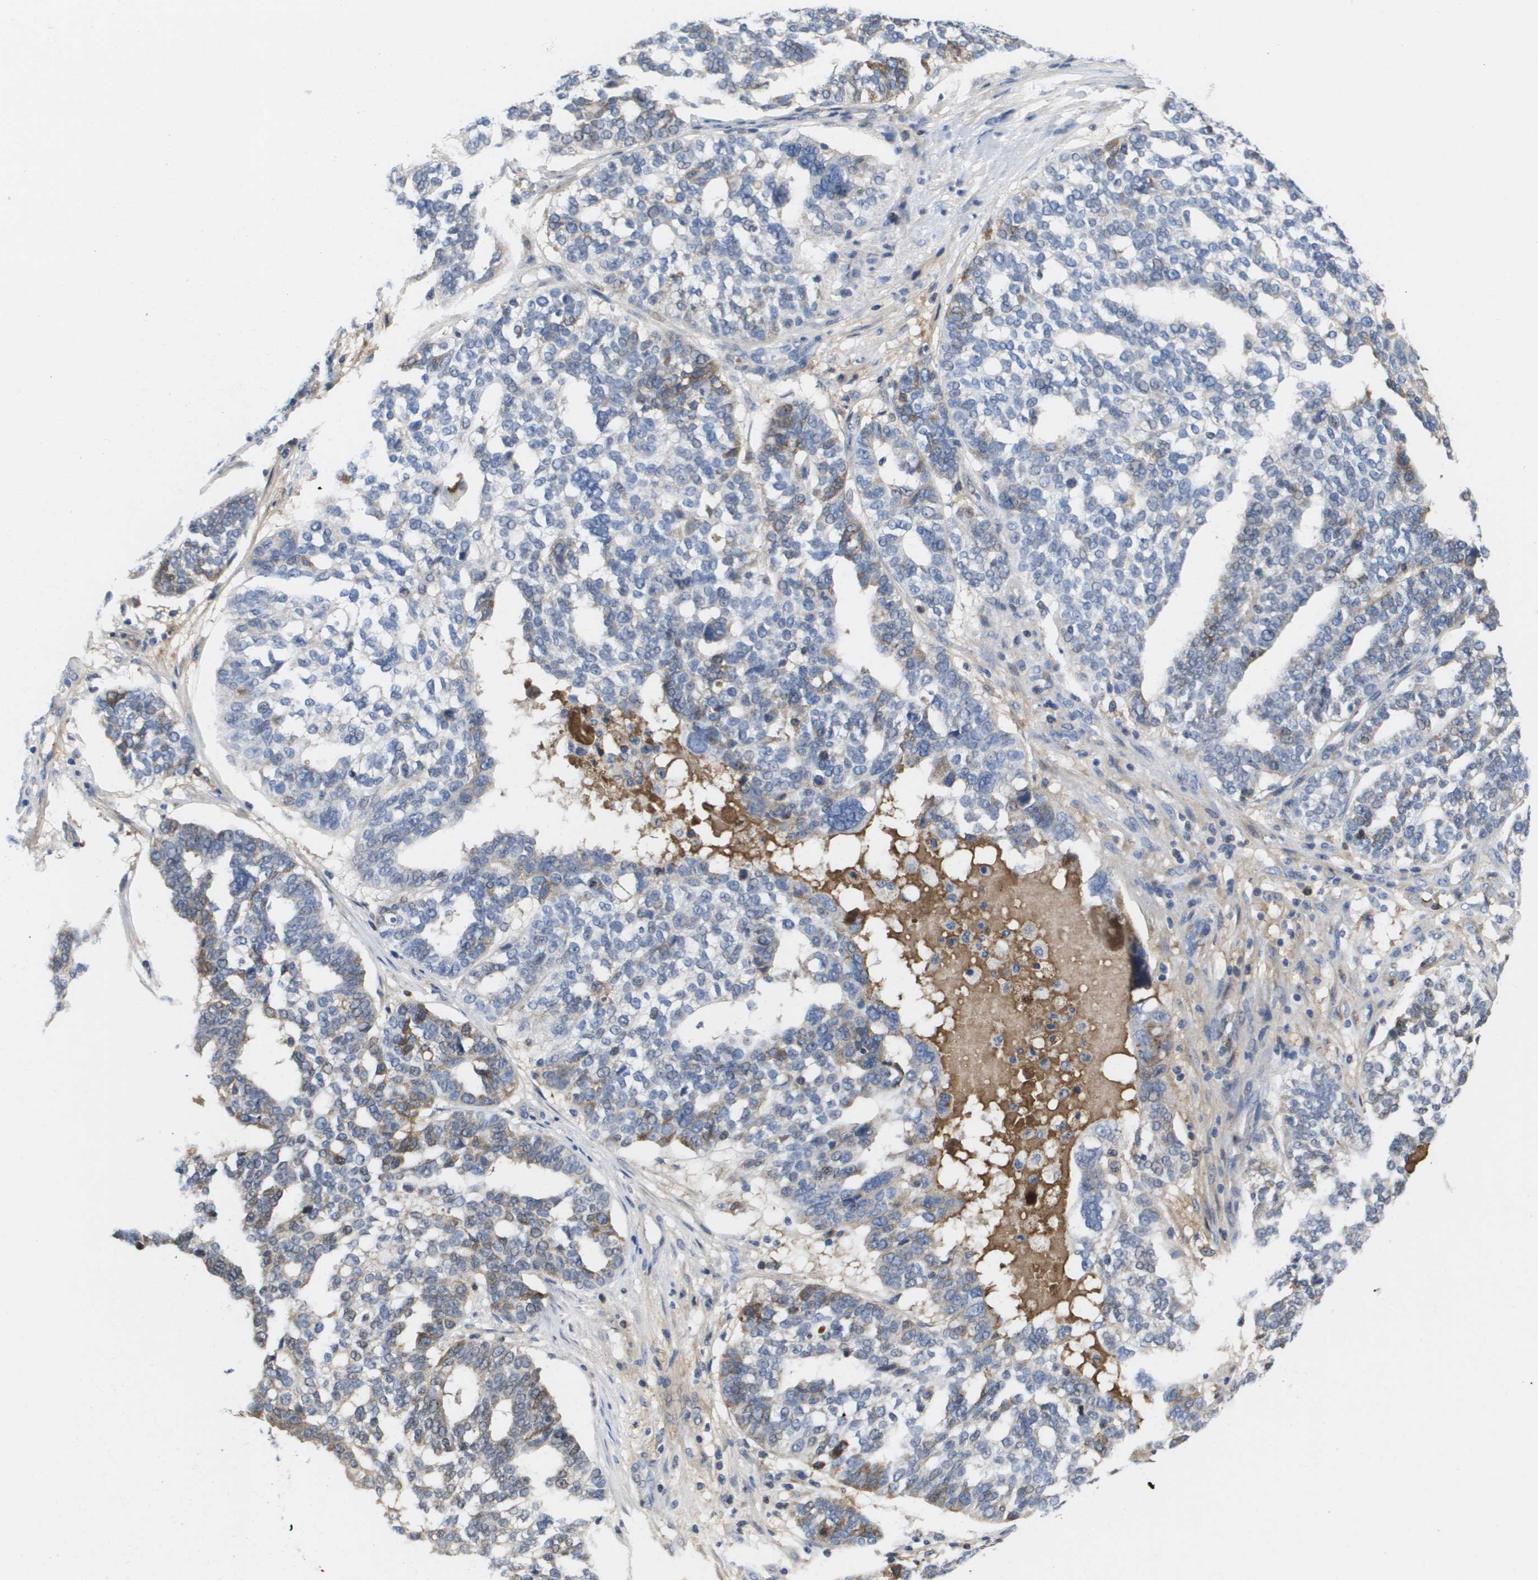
{"staining": {"intensity": "weak", "quantity": "<25%", "location": "cytoplasmic/membranous"}, "tissue": "ovarian cancer", "cell_type": "Tumor cells", "image_type": "cancer", "snomed": [{"axis": "morphology", "description": "Cystadenocarcinoma, serous, NOS"}, {"axis": "topography", "description": "Ovary"}], "caption": "Immunohistochemistry (IHC) photomicrograph of serous cystadenocarcinoma (ovarian) stained for a protein (brown), which reveals no positivity in tumor cells.", "gene": "SERPINC1", "patient": {"sex": "female", "age": 59}}